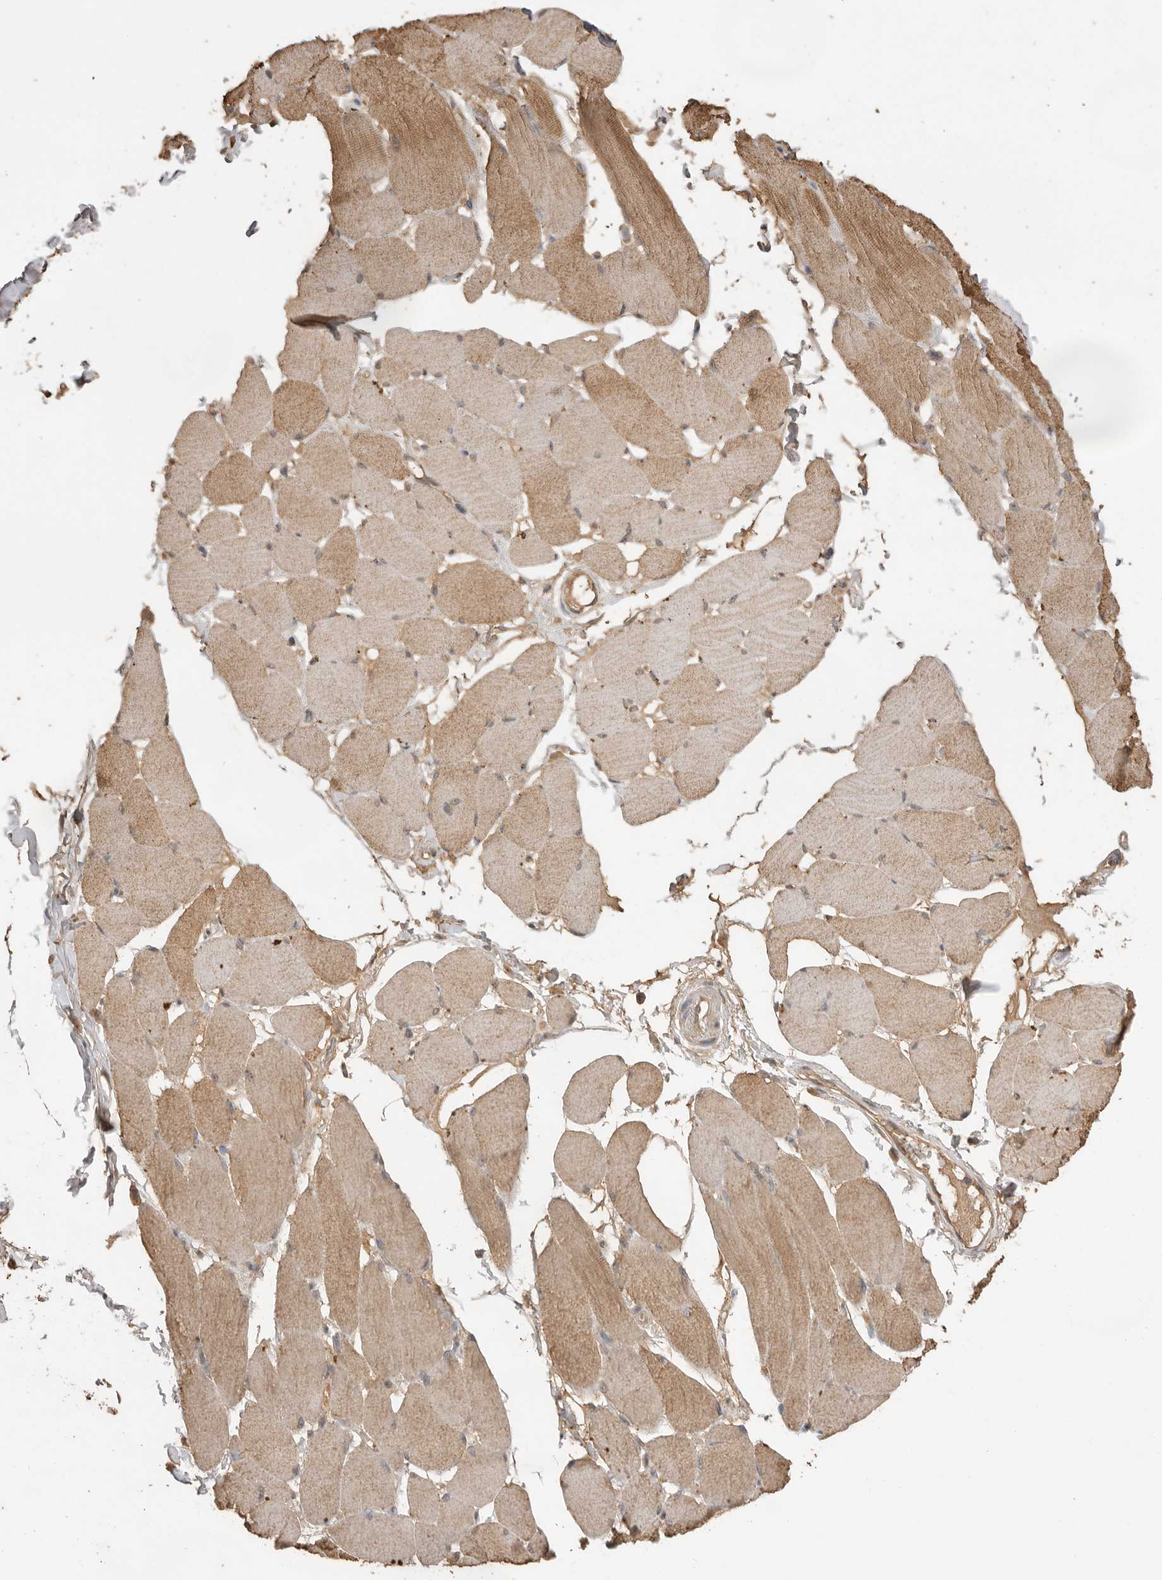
{"staining": {"intensity": "moderate", "quantity": "25%-75%", "location": "cytoplasmic/membranous"}, "tissue": "skeletal muscle", "cell_type": "Myocytes", "image_type": "normal", "snomed": [{"axis": "morphology", "description": "Normal tissue, NOS"}, {"axis": "topography", "description": "Skin"}, {"axis": "topography", "description": "Skeletal muscle"}], "caption": "Unremarkable skeletal muscle reveals moderate cytoplasmic/membranous positivity in about 25%-75% of myocytes, visualized by immunohistochemistry. Nuclei are stained in blue.", "gene": "JAG2", "patient": {"sex": "male", "age": 83}}